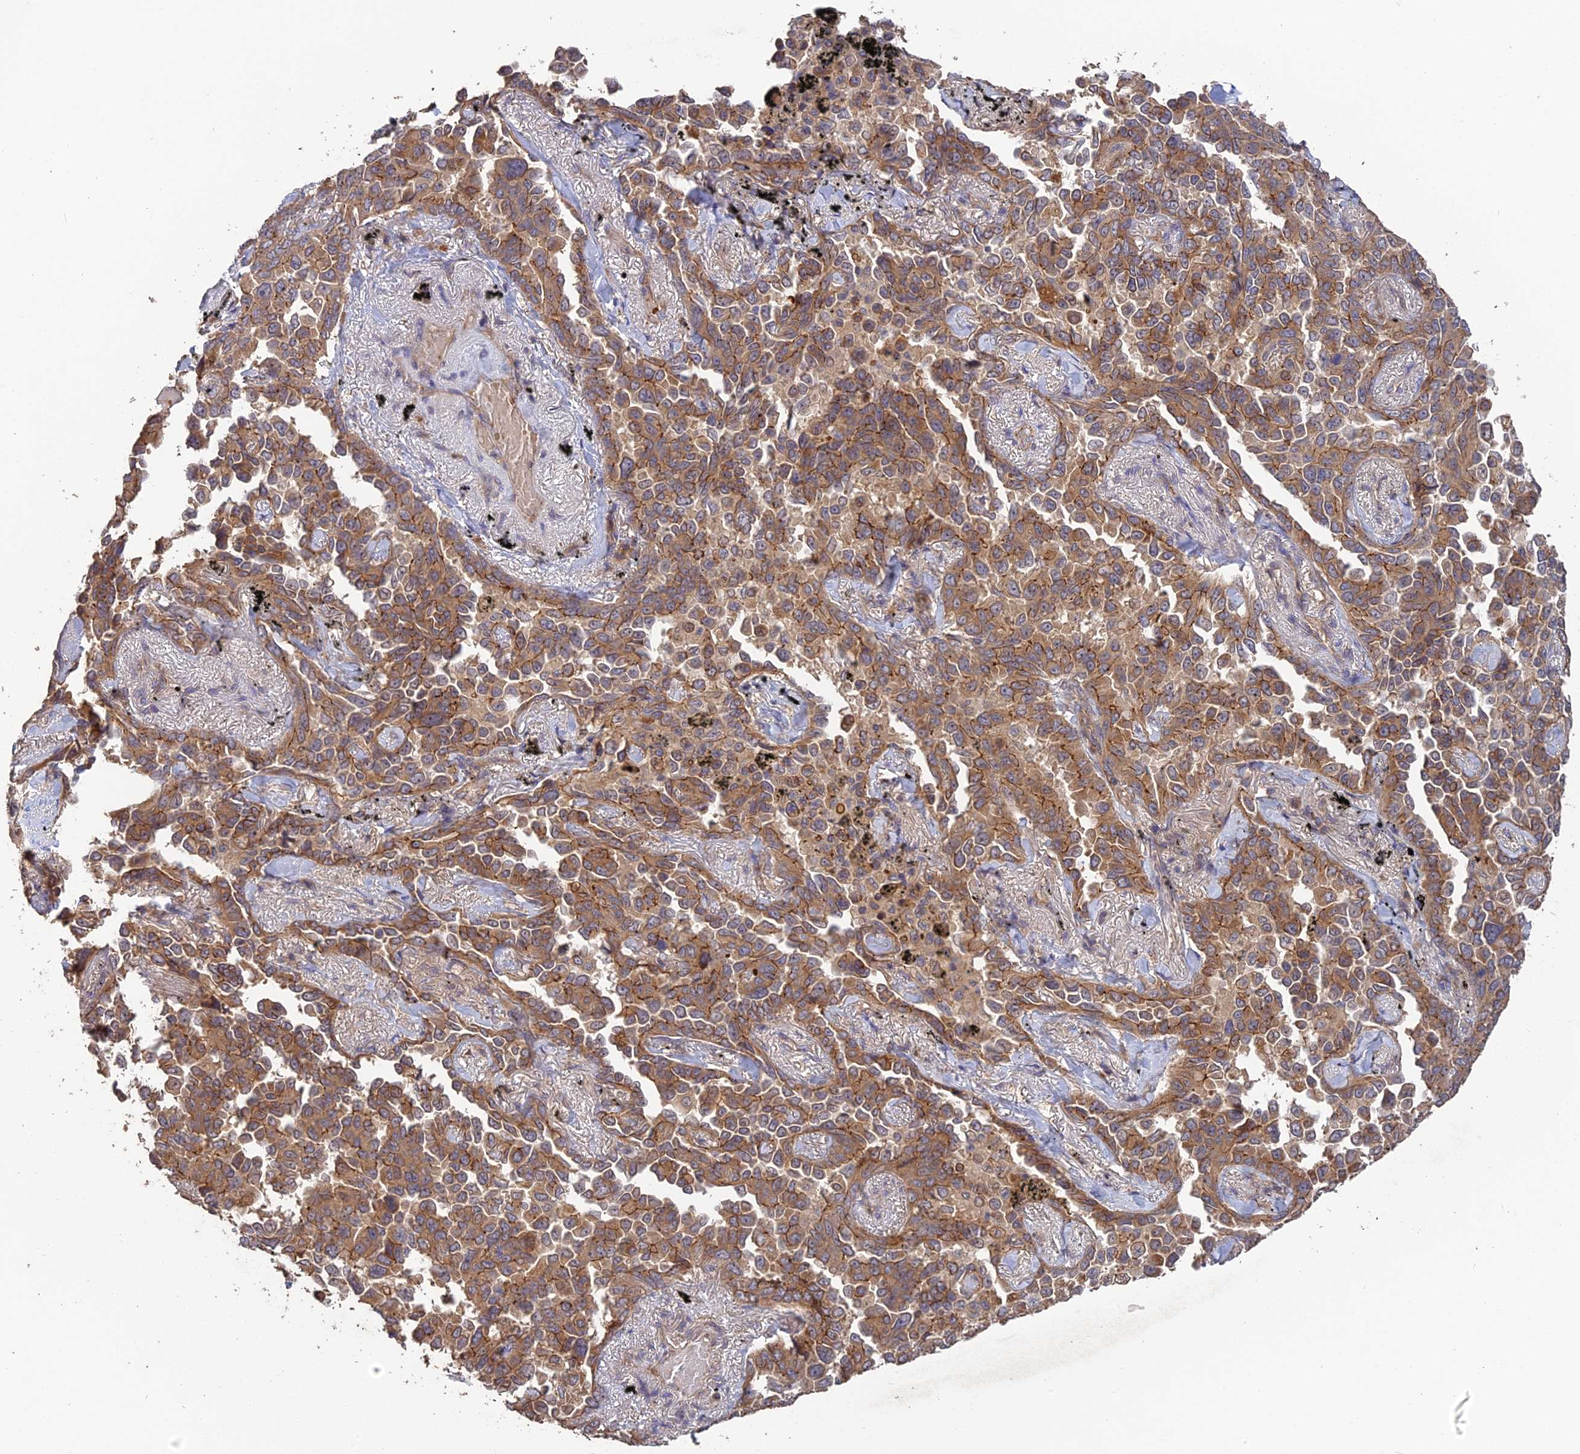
{"staining": {"intensity": "moderate", "quantity": ">75%", "location": "cytoplasmic/membranous"}, "tissue": "lung cancer", "cell_type": "Tumor cells", "image_type": "cancer", "snomed": [{"axis": "morphology", "description": "Adenocarcinoma, NOS"}, {"axis": "topography", "description": "Lung"}], "caption": "The histopathology image reveals a brown stain indicating the presence of a protein in the cytoplasmic/membranous of tumor cells in lung cancer.", "gene": "ARHGAP40", "patient": {"sex": "female", "age": 67}}